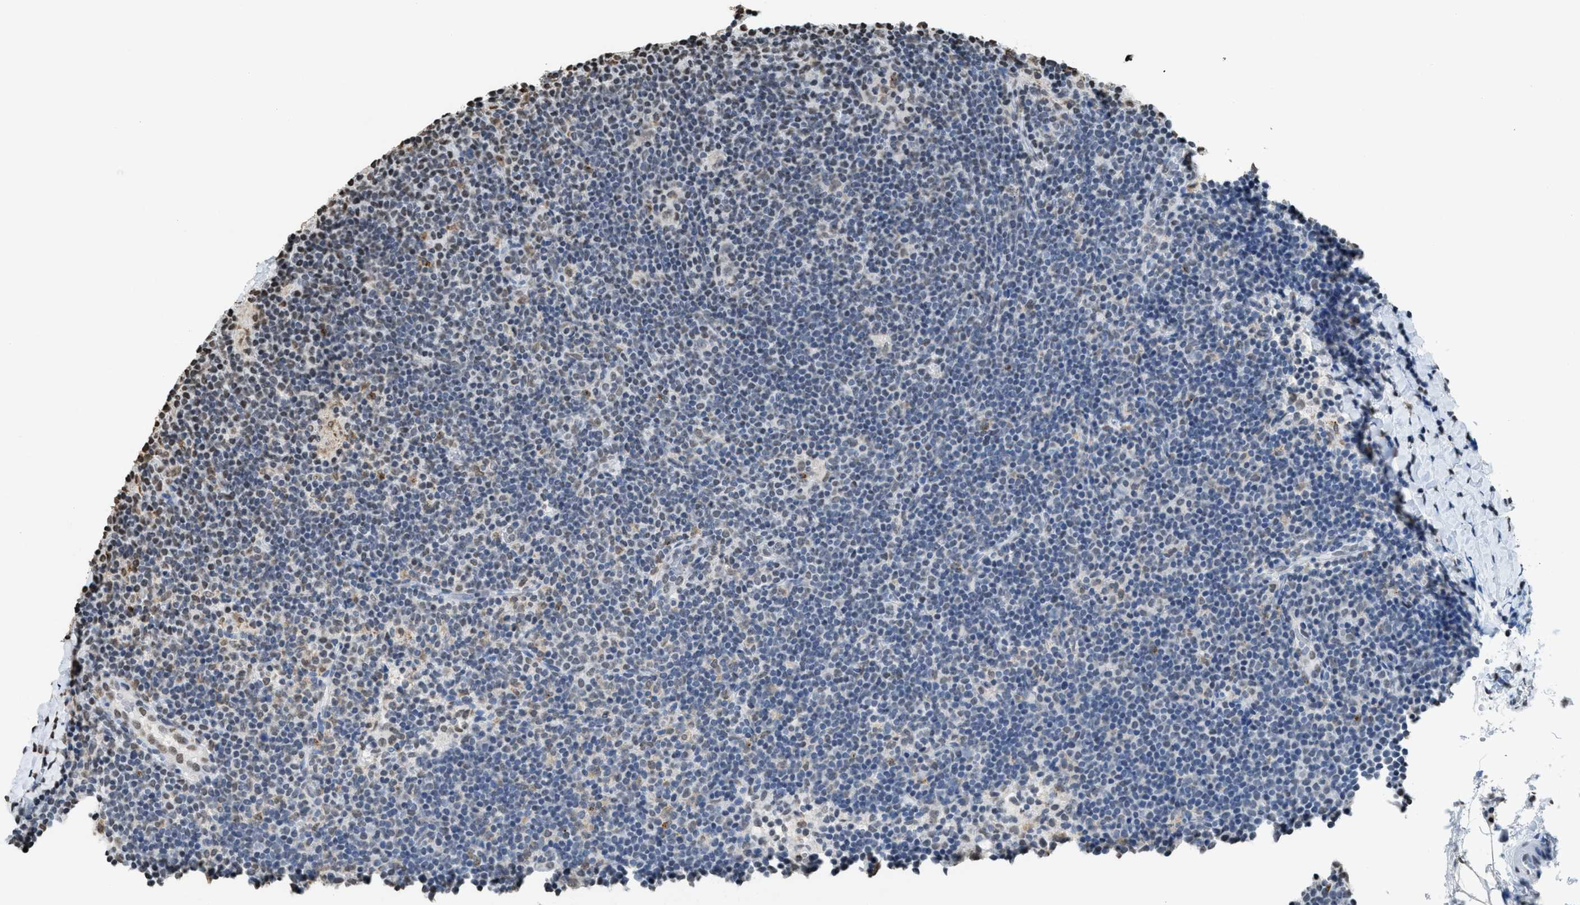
{"staining": {"intensity": "negative", "quantity": "none", "location": "none"}, "tissue": "lymphoma", "cell_type": "Tumor cells", "image_type": "cancer", "snomed": [{"axis": "morphology", "description": "Hodgkin's disease, NOS"}, {"axis": "topography", "description": "Lymph node"}], "caption": "Tumor cells are negative for brown protein staining in Hodgkin's disease. (IHC, brightfield microscopy, high magnification).", "gene": "NUP88", "patient": {"sex": "female", "age": 57}}